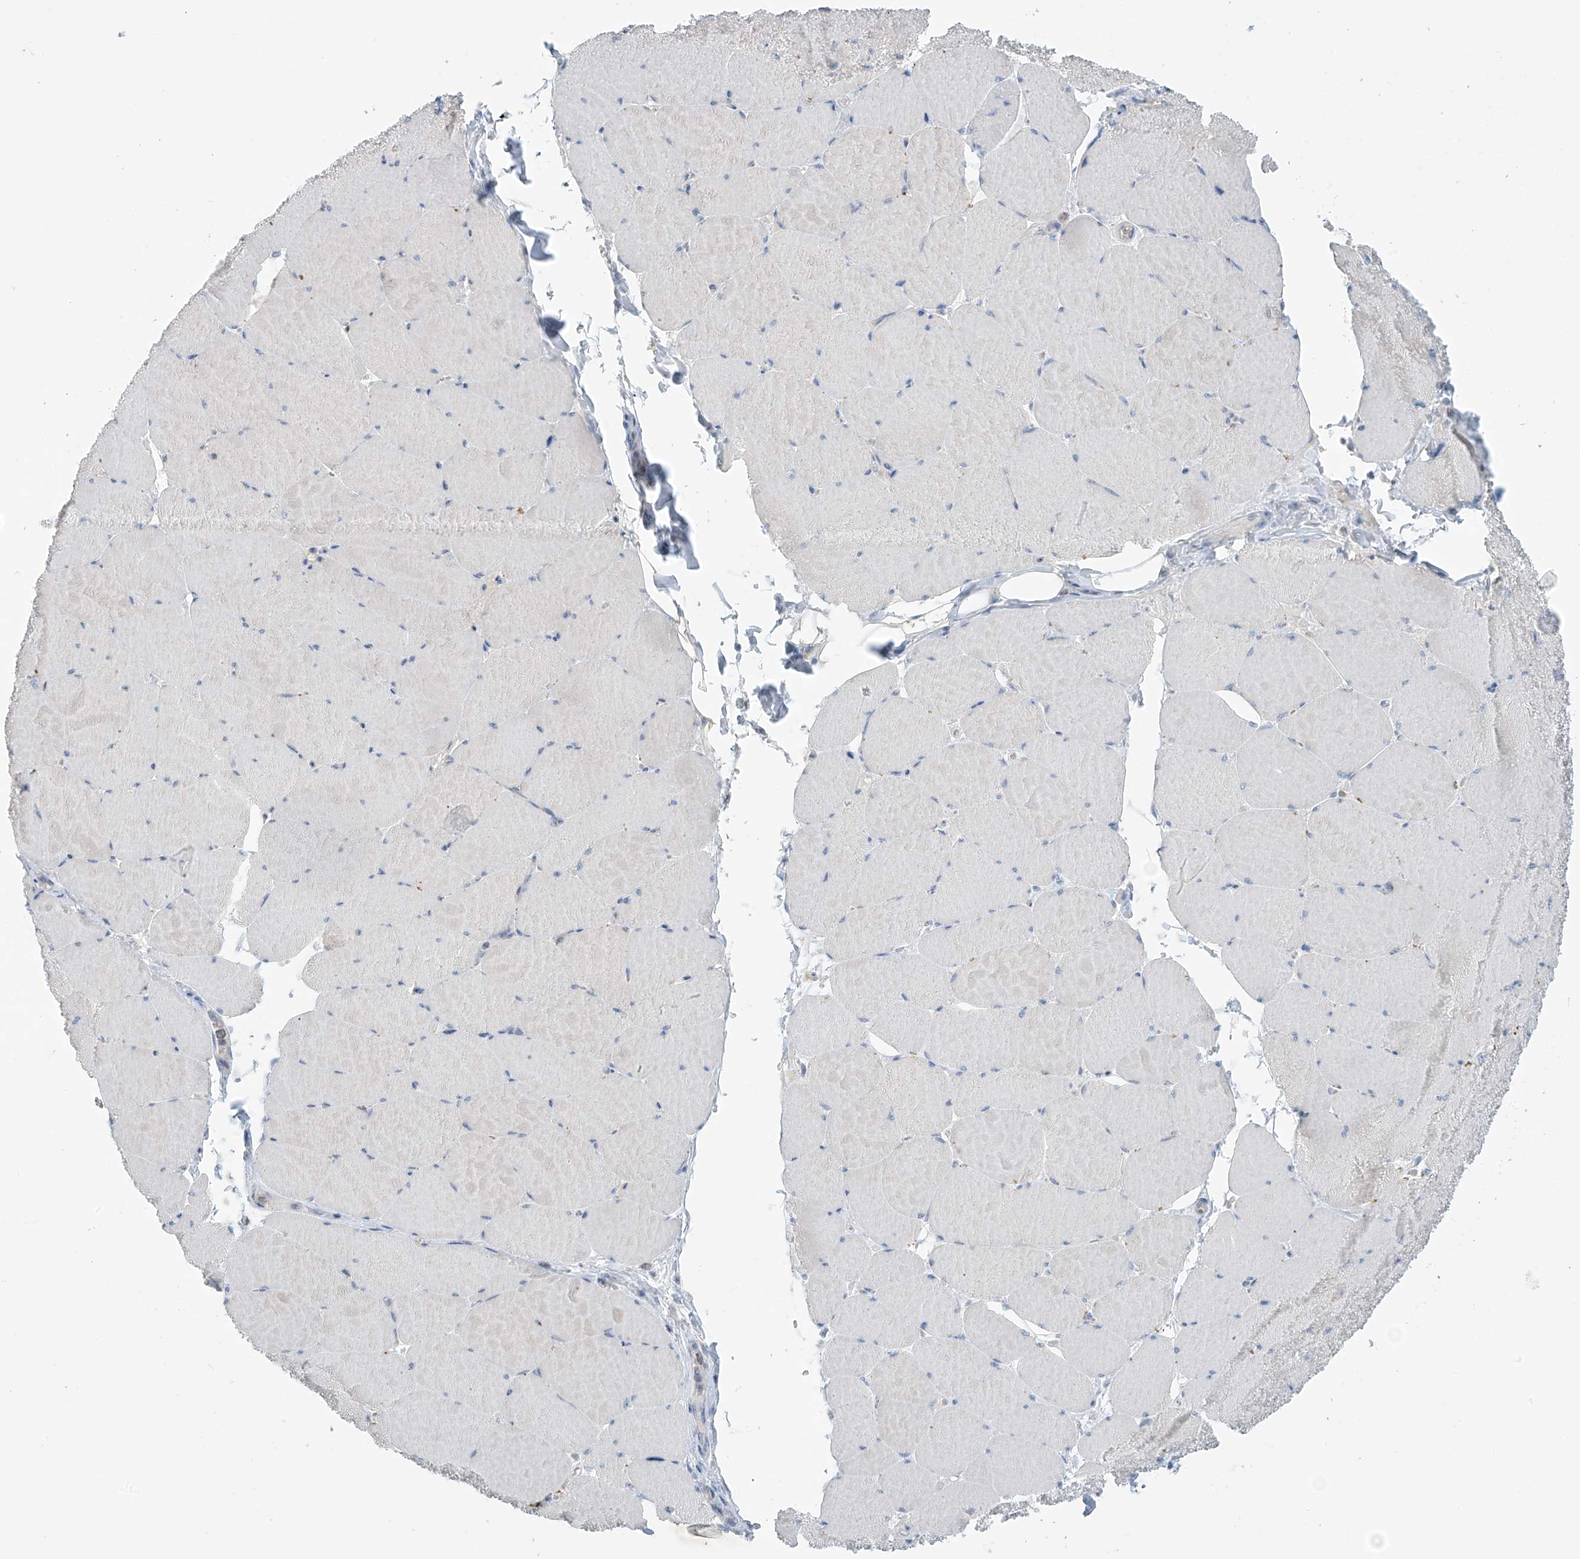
{"staining": {"intensity": "weak", "quantity": "<25%", "location": "cytoplasmic/membranous"}, "tissue": "skeletal muscle", "cell_type": "Myocytes", "image_type": "normal", "snomed": [{"axis": "morphology", "description": "Normal tissue, NOS"}, {"axis": "topography", "description": "Skeletal muscle"}, {"axis": "topography", "description": "Head-Neck"}], "caption": "High magnification brightfield microscopy of normal skeletal muscle stained with DAB (brown) and counterstained with hematoxylin (blue): myocytes show no significant expression. Nuclei are stained in blue.", "gene": "SLC6A12", "patient": {"sex": "male", "age": 66}}